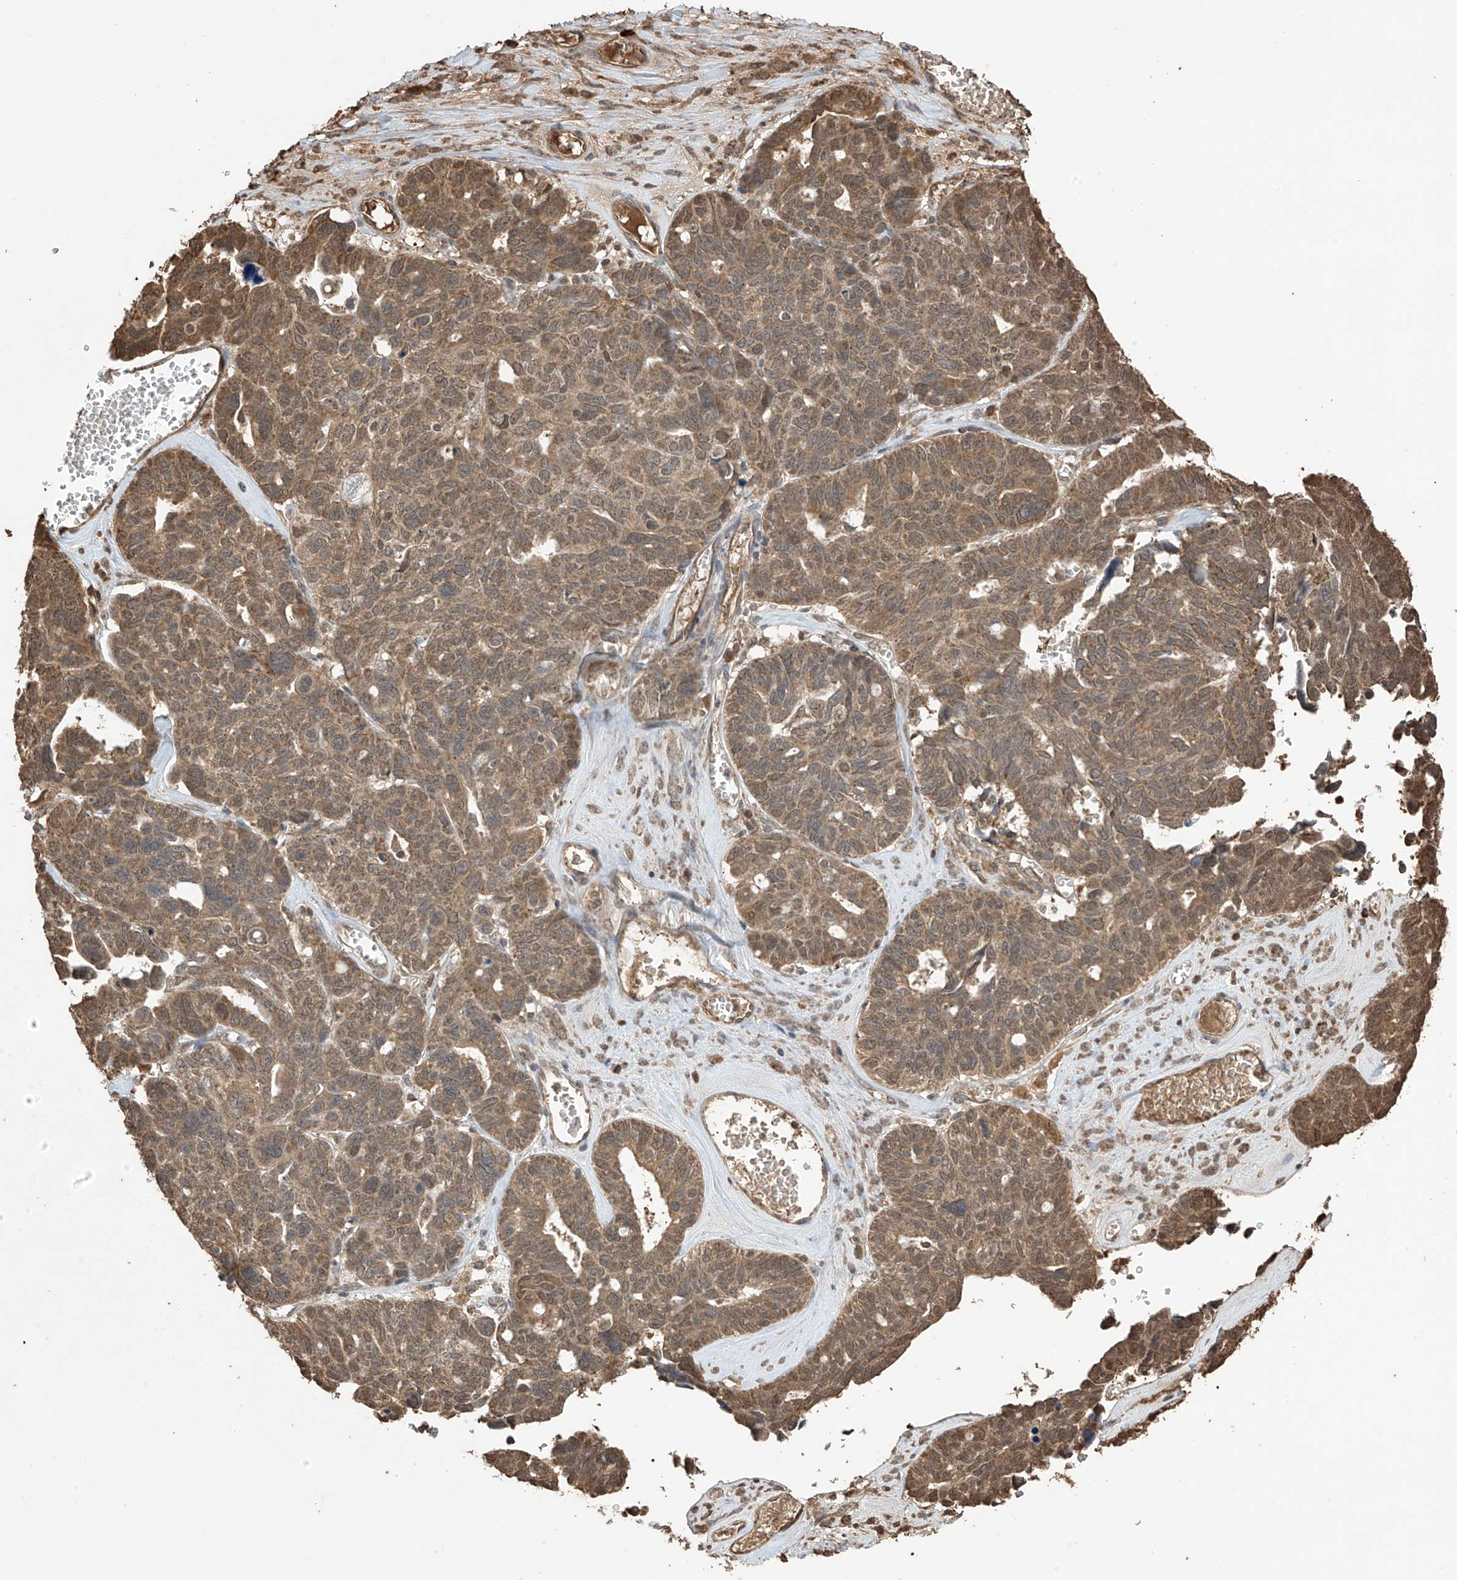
{"staining": {"intensity": "moderate", "quantity": ">75%", "location": "cytoplasmic/membranous"}, "tissue": "ovarian cancer", "cell_type": "Tumor cells", "image_type": "cancer", "snomed": [{"axis": "morphology", "description": "Cystadenocarcinoma, serous, NOS"}, {"axis": "topography", "description": "Ovary"}], "caption": "Immunohistochemical staining of human serous cystadenocarcinoma (ovarian) displays moderate cytoplasmic/membranous protein staining in approximately >75% of tumor cells.", "gene": "PNPT1", "patient": {"sex": "female", "age": 79}}